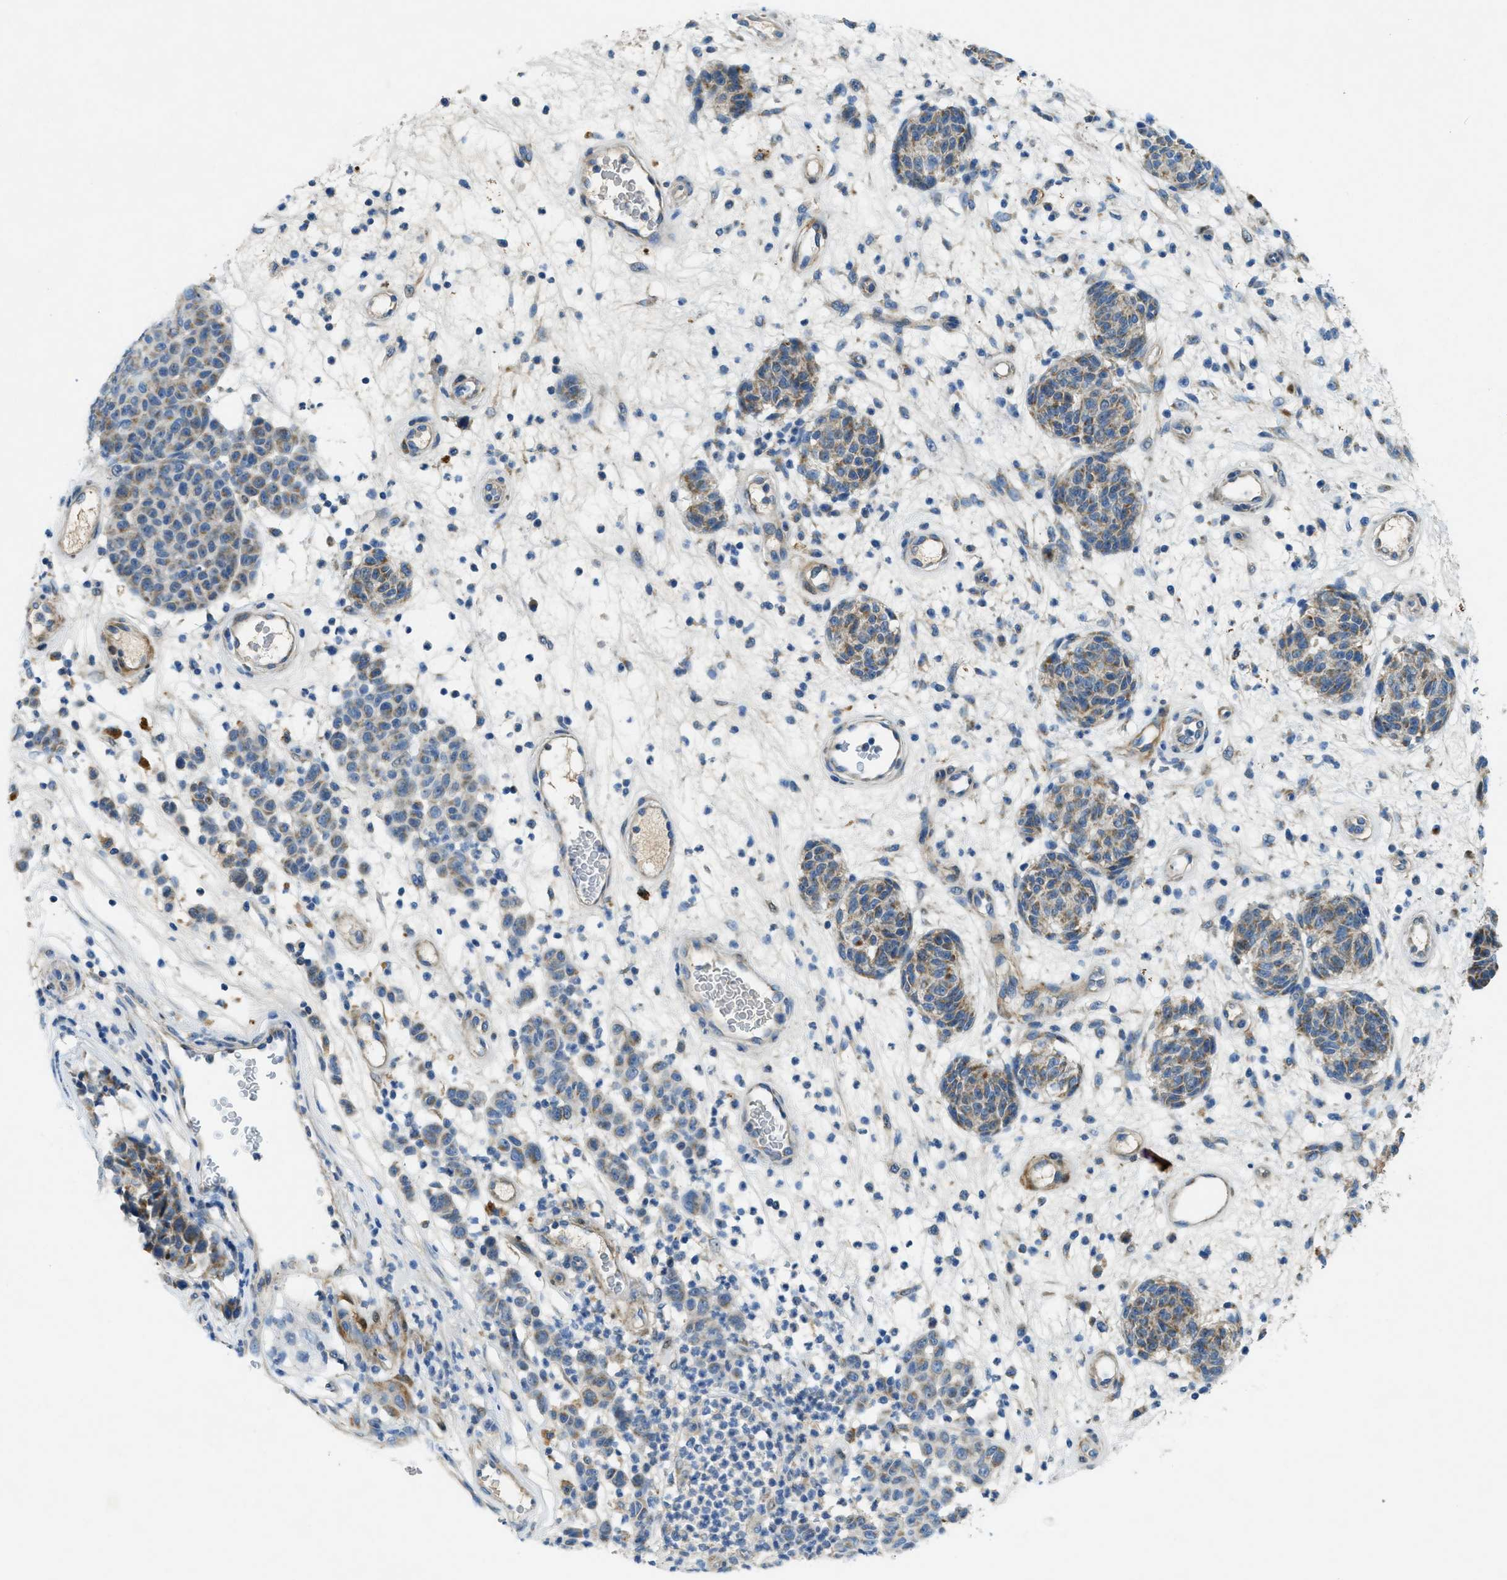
{"staining": {"intensity": "moderate", "quantity": "25%-75%", "location": "cytoplasmic/membranous"}, "tissue": "melanoma", "cell_type": "Tumor cells", "image_type": "cancer", "snomed": [{"axis": "morphology", "description": "Malignant melanoma, NOS"}, {"axis": "topography", "description": "Skin"}], "caption": "Immunohistochemistry micrograph of neoplastic tissue: human melanoma stained using immunohistochemistry (IHC) displays medium levels of moderate protein expression localized specifically in the cytoplasmic/membranous of tumor cells, appearing as a cytoplasmic/membranous brown color.", "gene": "CYGB", "patient": {"sex": "male", "age": 59}}